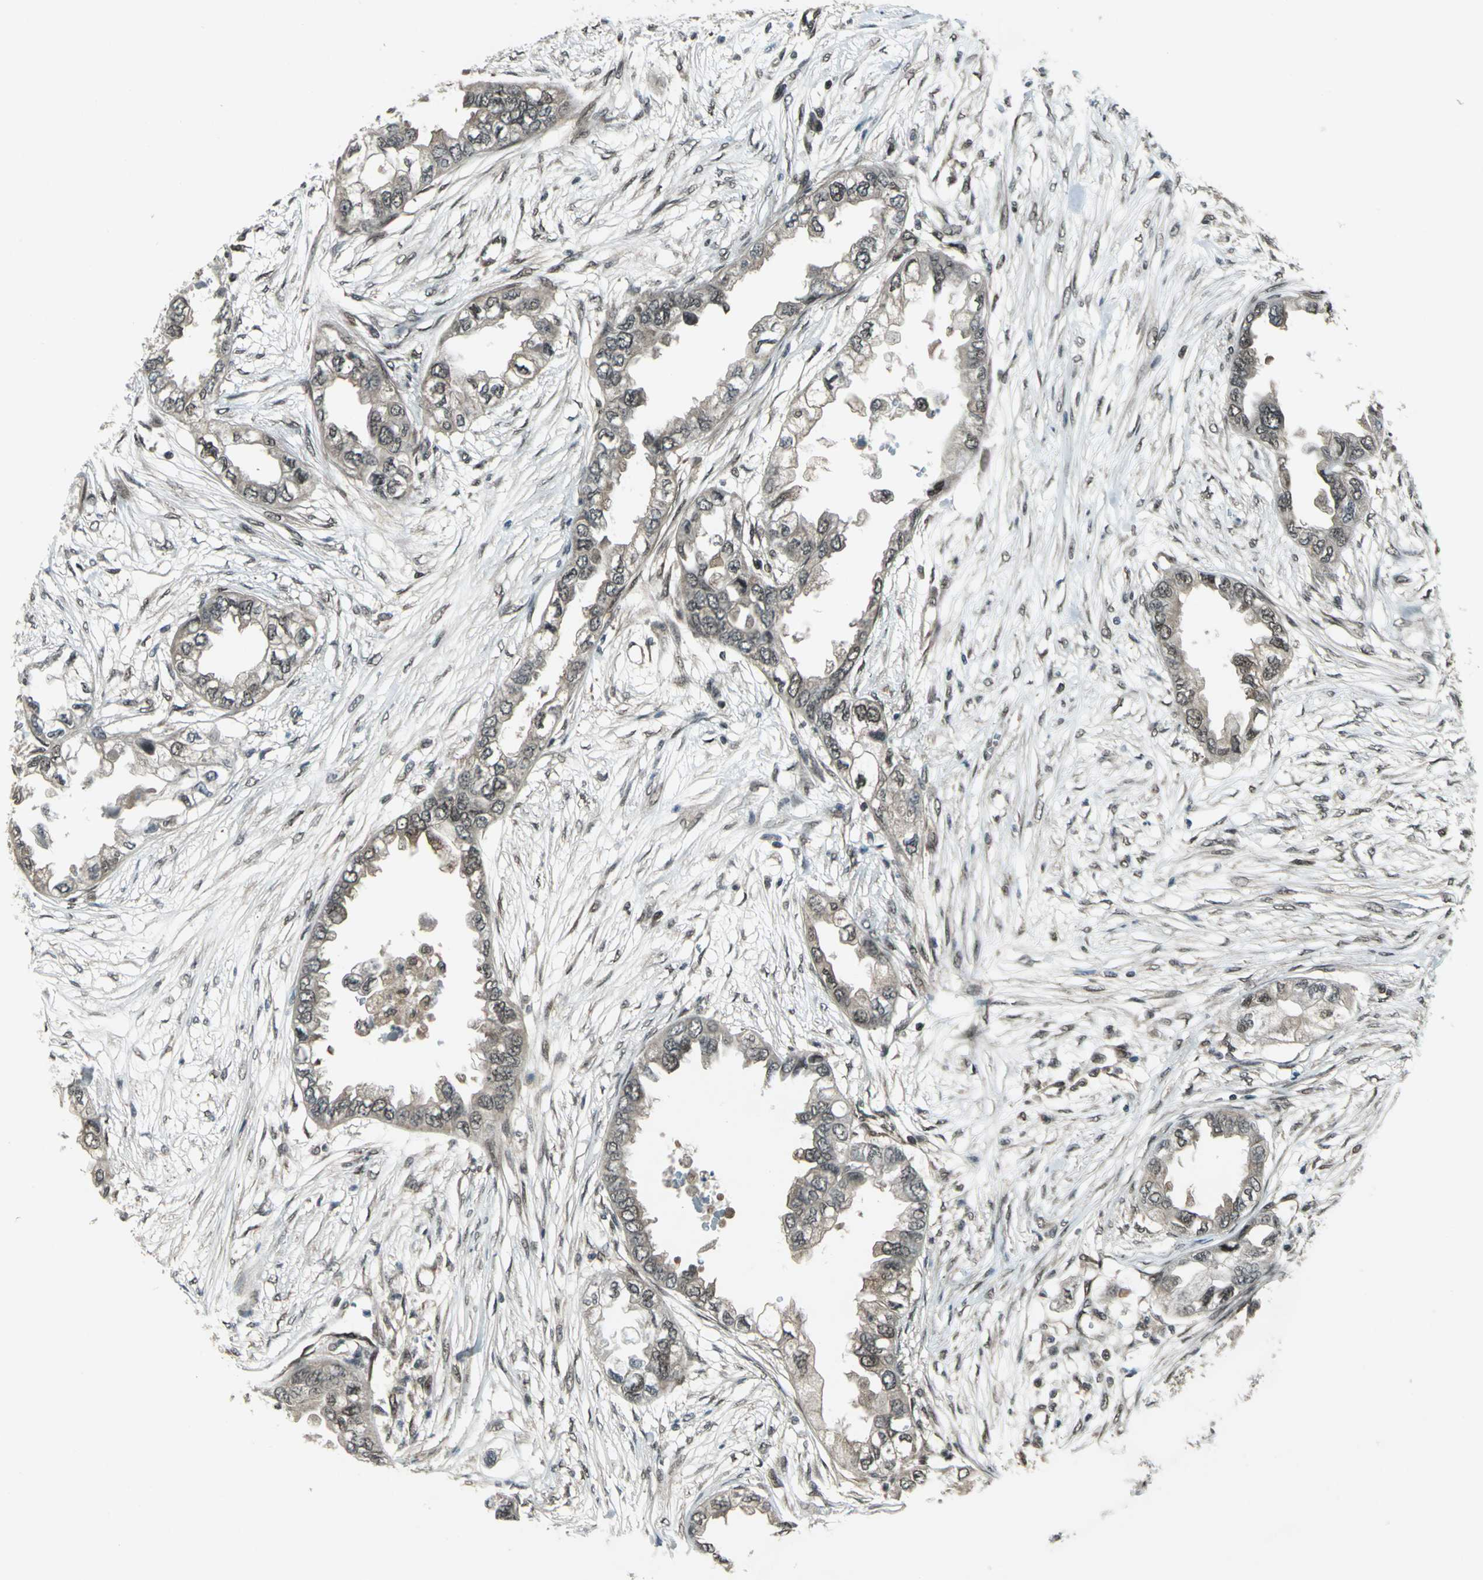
{"staining": {"intensity": "weak", "quantity": "25%-75%", "location": "cytoplasmic/membranous,nuclear"}, "tissue": "endometrial cancer", "cell_type": "Tumor cells", "image_type": "cancer", "snomed": [{"axis": "morphology", "description": "Adenocarcinoma, NOS"}, {"axis": "topography", "description": "Endometrium"}], "caption": "Human endometrial cancer stained with a brown dye reveals weak cytoplasmic/membranous and nuclear positive expression in about 25%-75% of tumor cells.", "gene": "COPS5", "patient": {"sex": "female", "age": 67}}